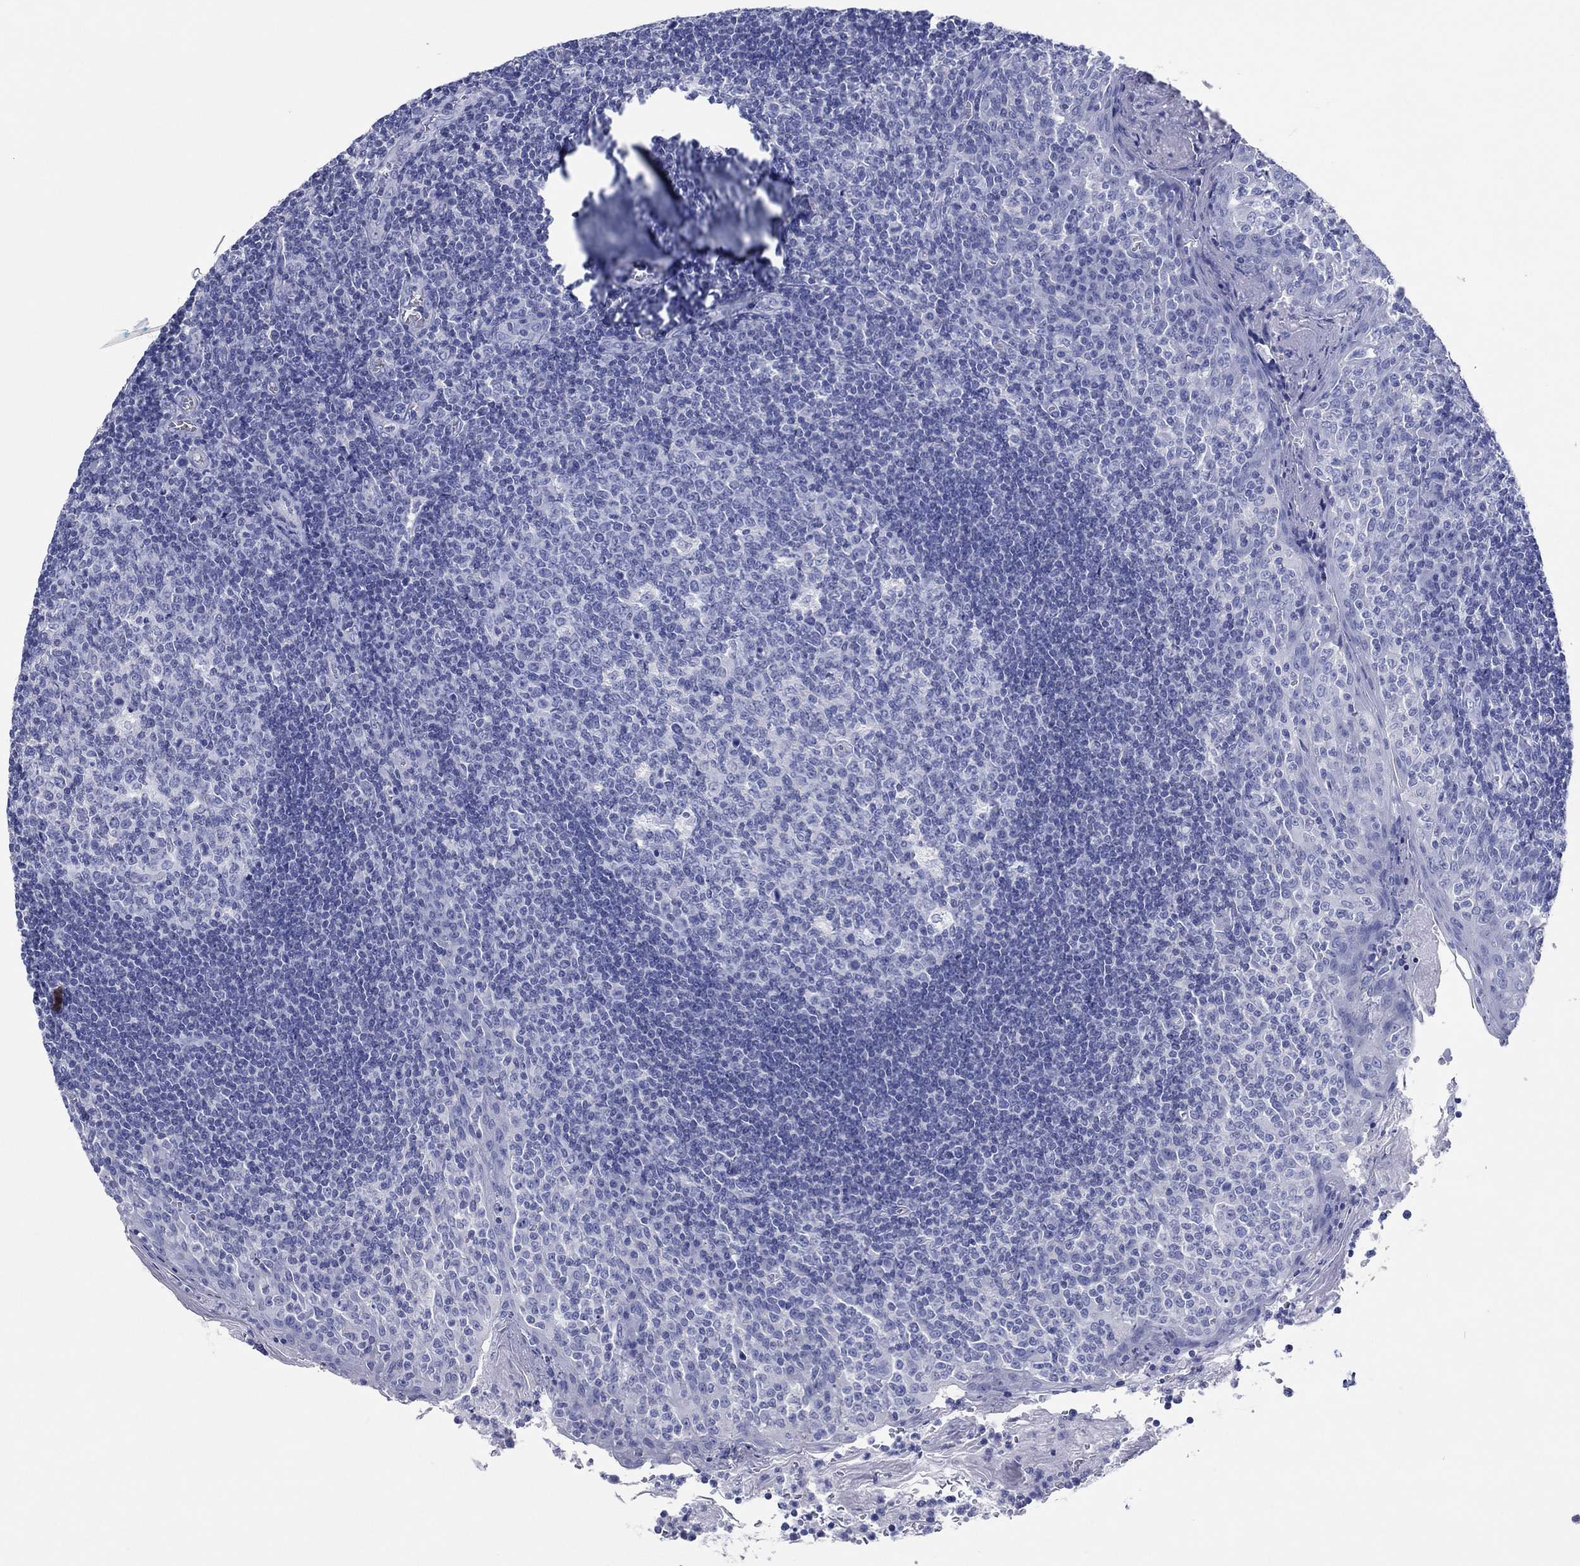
{"staining": {"intensity": "negative", "quantity": "none", "location": "none"}, "tissue": "tonsil", "cell_type": "Germinal center cells", "image_type": "normal", "snomed": [{"axis": "morphology", "description": "Normal tissue, NOS"}, {"axis": "topography", "description": "Tonsil"}], "caption": "DAB (3,3'-diaminobenzidine) immunohistochemical staining of benign tonsil exhibits no significant positivity in germinal center cells. Brightfield microscopy of immunohistochemistry stained with DAB (brown) and hematoxylin (blue), captured at high magnification.", "gene": "HCRT", "patient": {"sex": "female", "age": 13}}